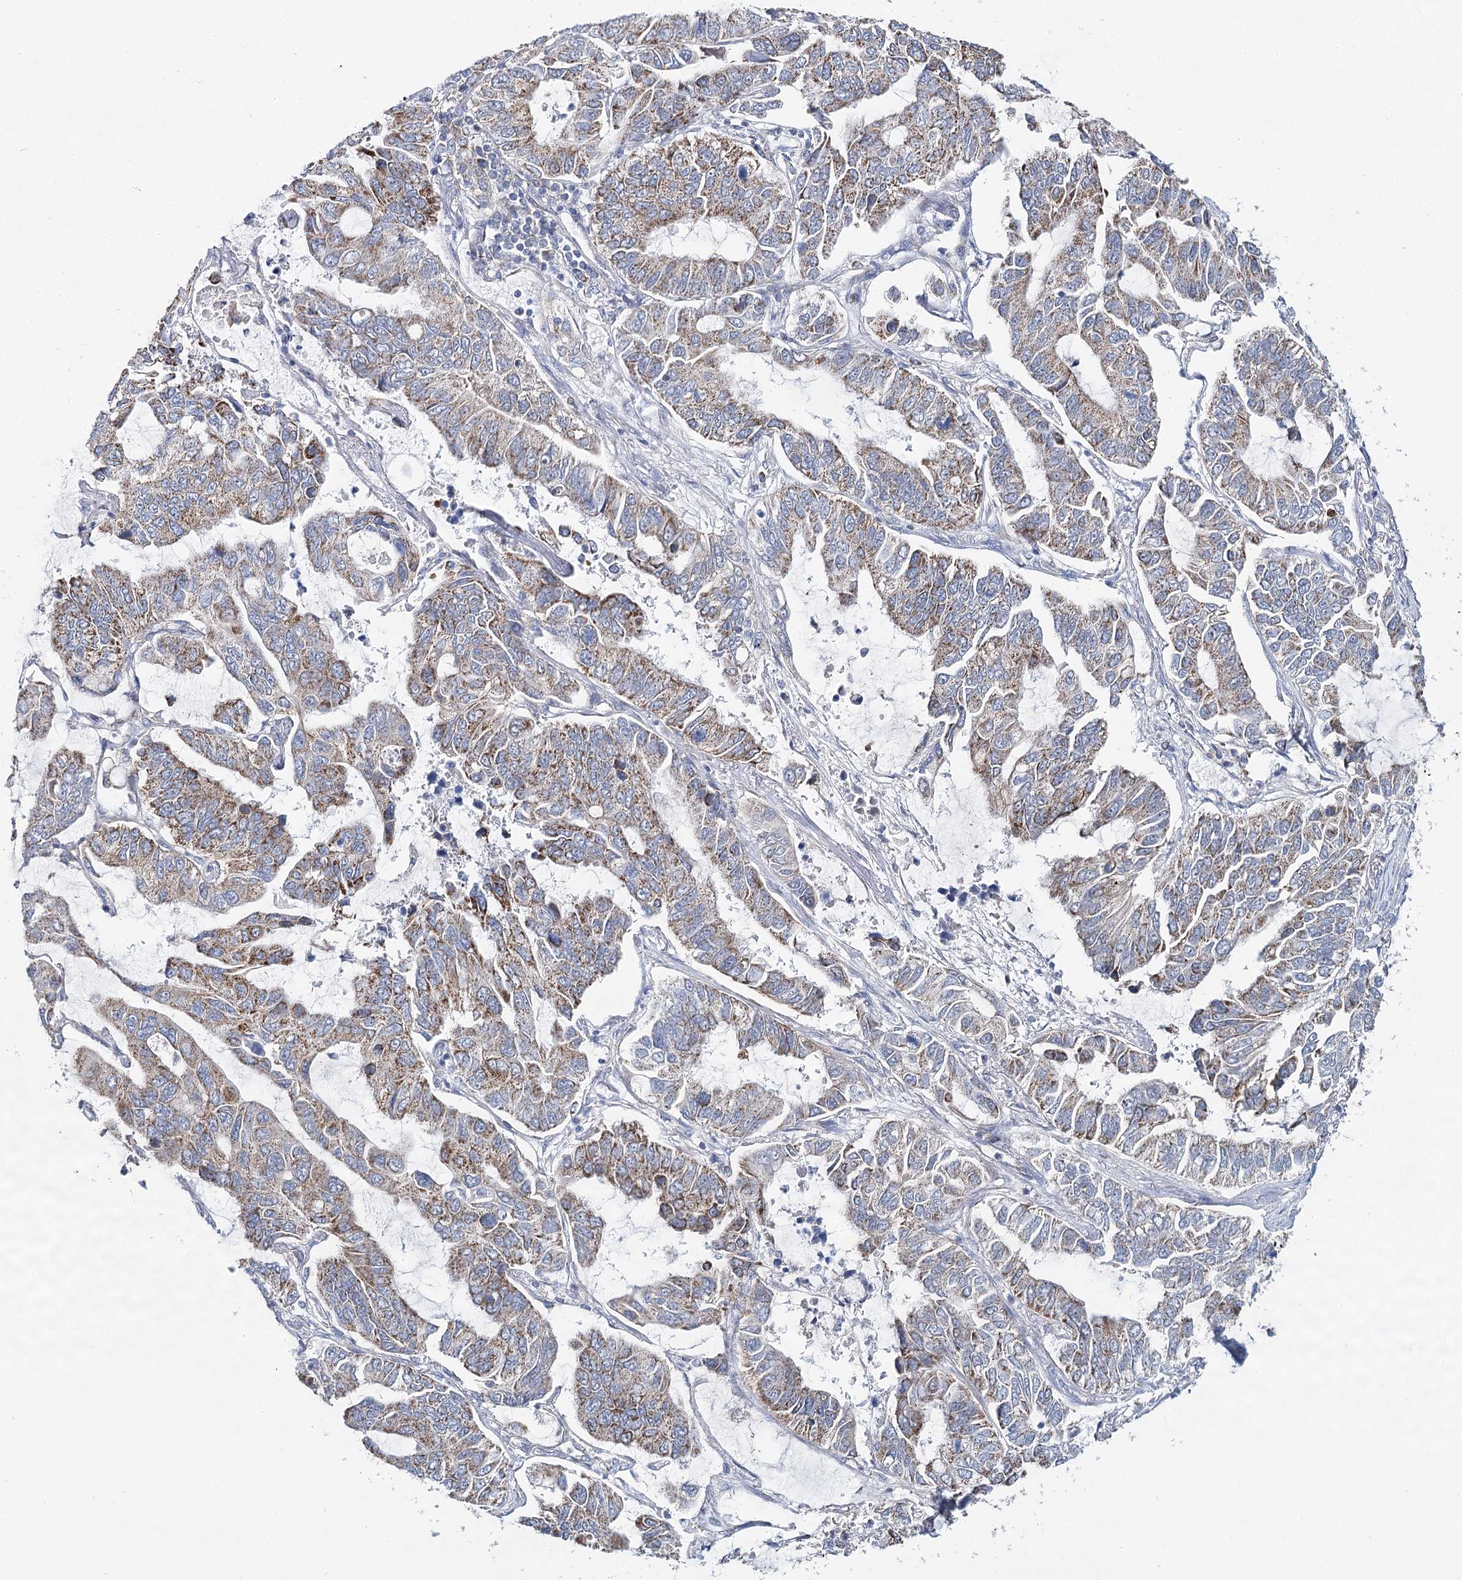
{"staining": {"intensity": "moderate", "quantity": "25%-75%", "location": "cytoplasmic/membranous"}, "tissue": "lung cancer", "cell_type": "Tumor cells", "image_type": "cancer", "snomed": [{"axis": "morphology", "description": "Adenocarcinoma, NOS"}, {"axis": "topography", "description": "Lung"}], "caption": "A medium amount of moderate cytoplasmic/membranous positivity is identified in about 25%-75% of tumor cells in lung adenocarcinoma tissue.", "gene": "THUMPD3", "patient": {"sex": "male", "age": 64}}